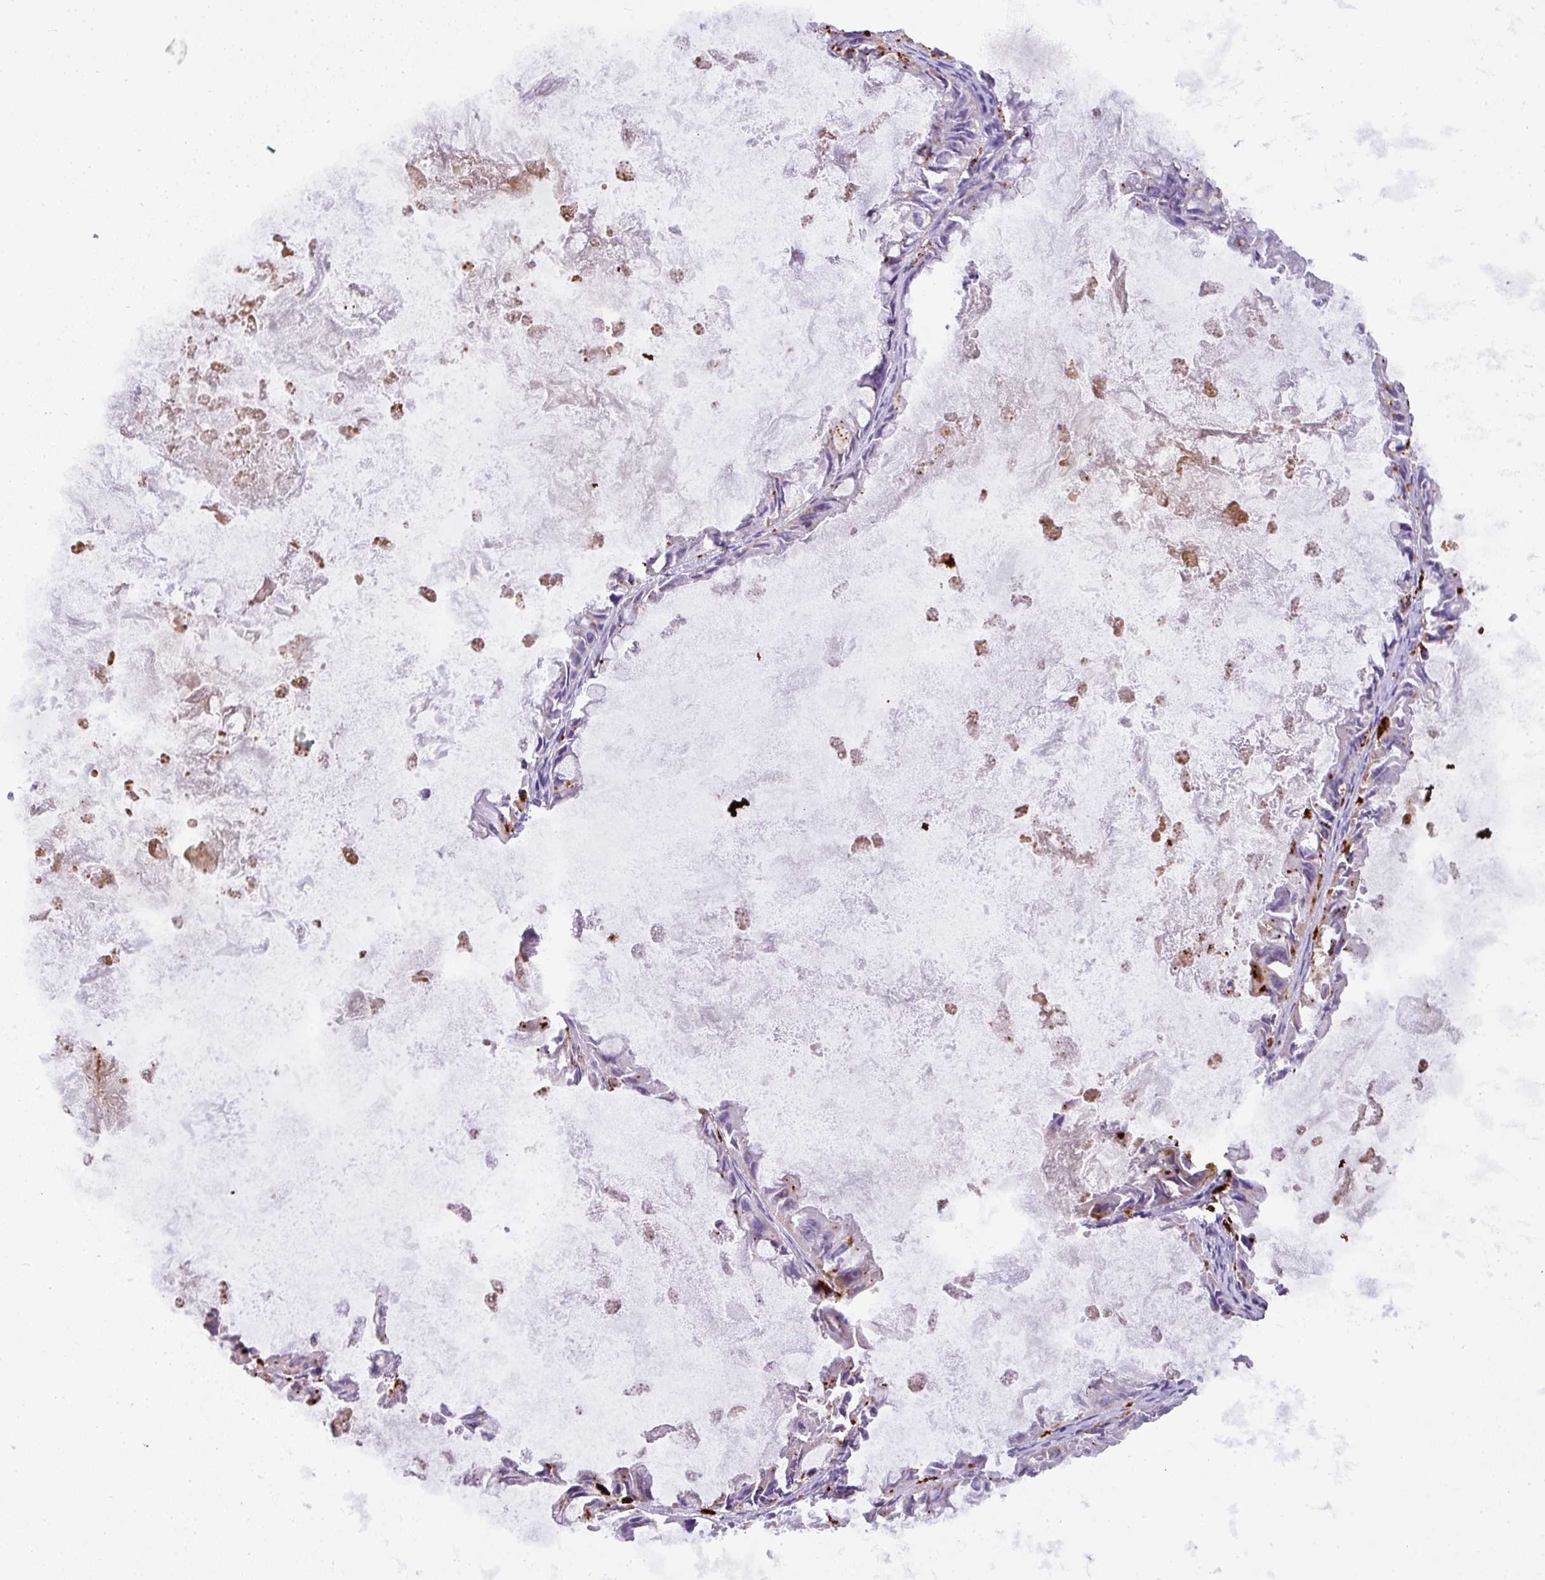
{"staining": {"intensity": "strong", "quantity": "<25%", "location": "cytoplasmic/membranous"}, "tissue": "ovarian cancer", "cell_type": "Tumor cells", "image_type": "cancer", "snomed": [{"axis": "morphology", "description": "Cystadenocarcinoma, mucinous, NOS"}, {"axis": "topography", "description": "Ovary"}], "caption": "Protein analysis of ovarian cancer (mucinous cystadenocarcinoma) tissue displays strong cytoplasmic/membranous positivity in approximately <25% of tumor cells.", "gene": "MMACHC", "patient": {"sex": "female", "age": 61}}